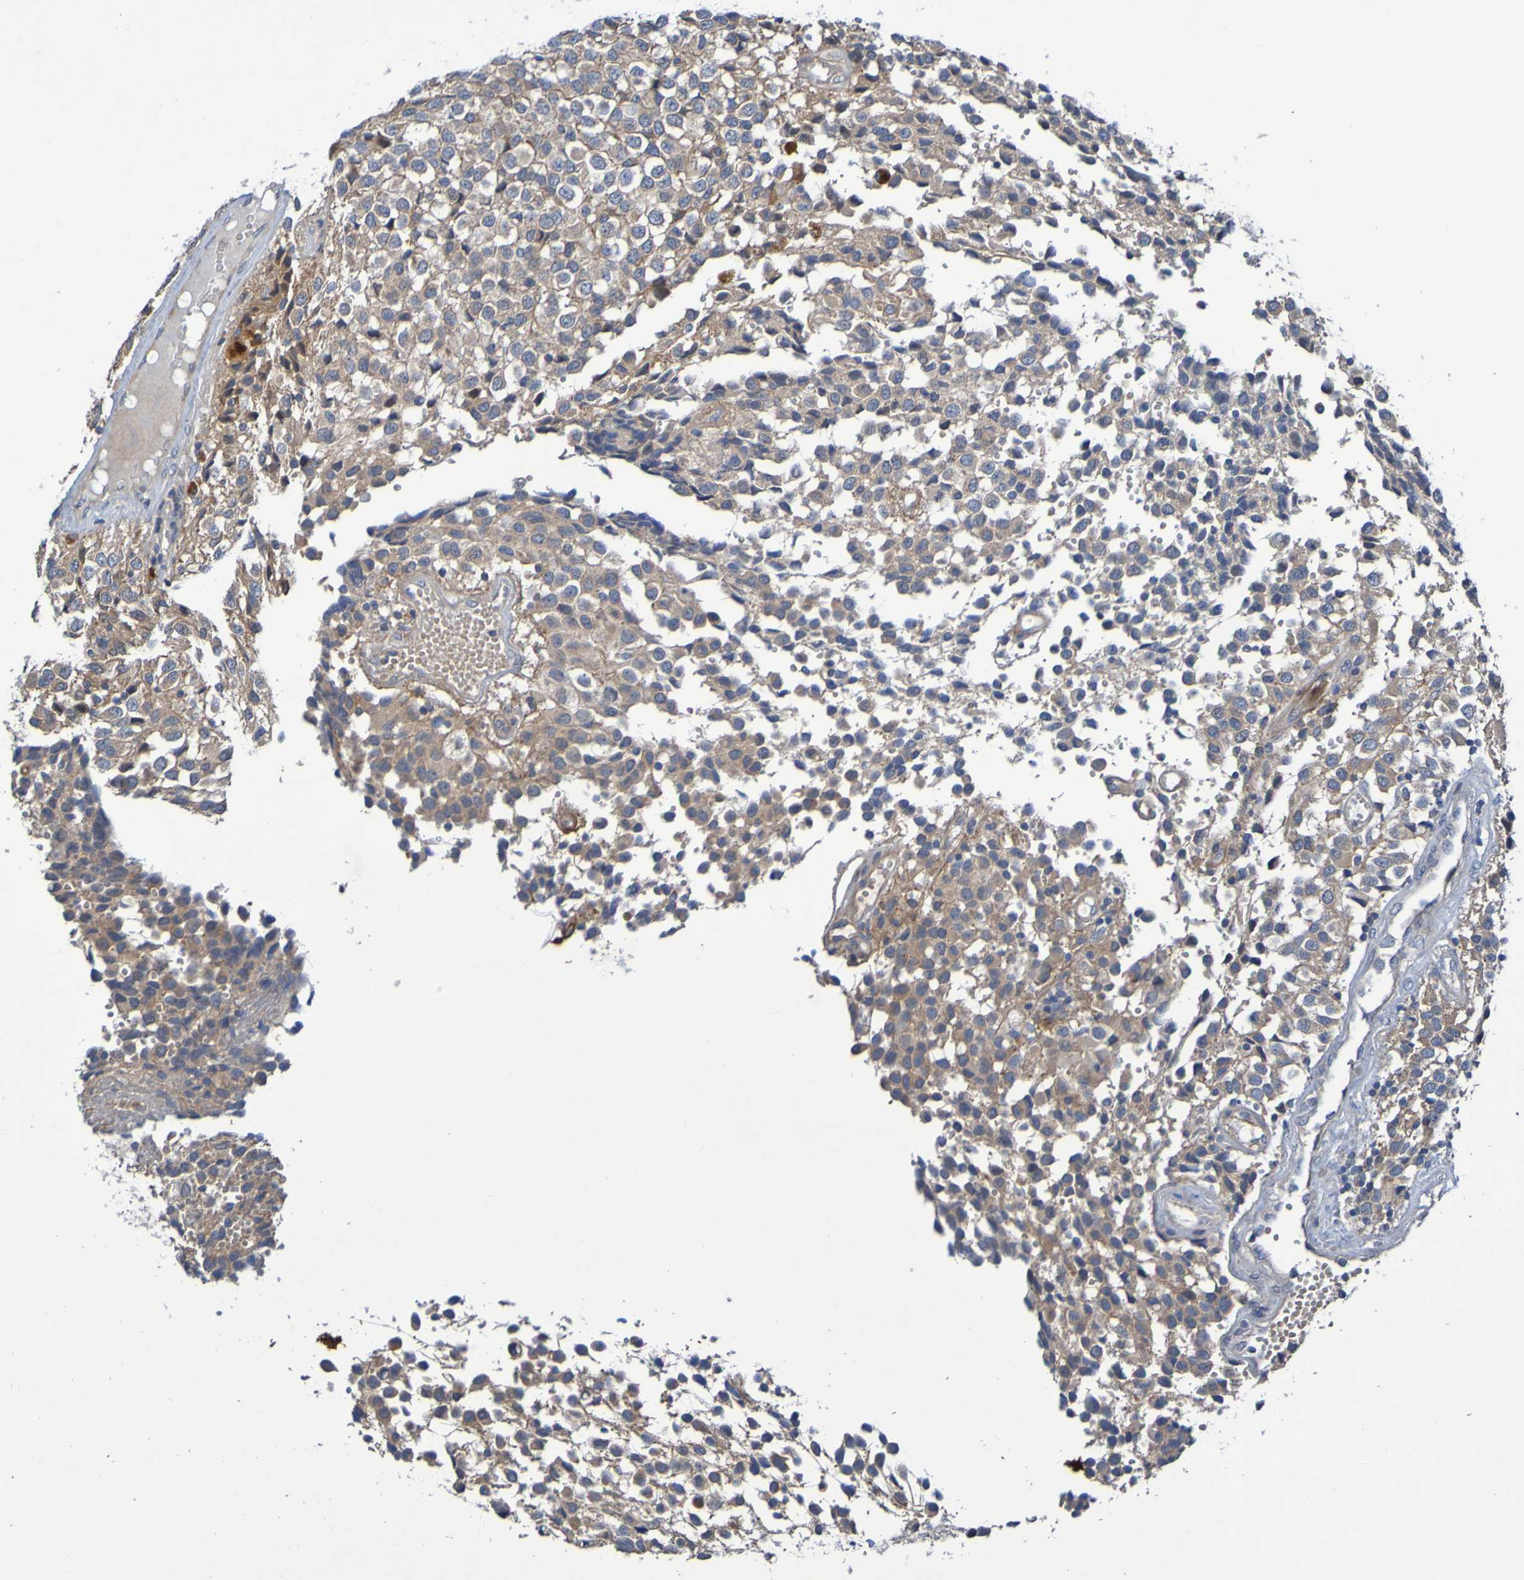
{"staining": {"intensity": "weak", "quantity": ">75%", "location": "cytoplasmic/membranous"}, "tissue": "glioma", "cell_type": "Tumor cells", "image_type": "cancer", "snomed": [{"axis": "morphology", "description": "Glioma, malignant, High grade"}, {"axis": "topography", "description": "Brain"}], "caption": "Glioma stained with immunohistochemistry (IHC) reveals weak cytoplasmic/membranous positivity in about >75% of tumor cells.", "gene": "SDK1", "patient": {"sex": "male", "age": 32}}